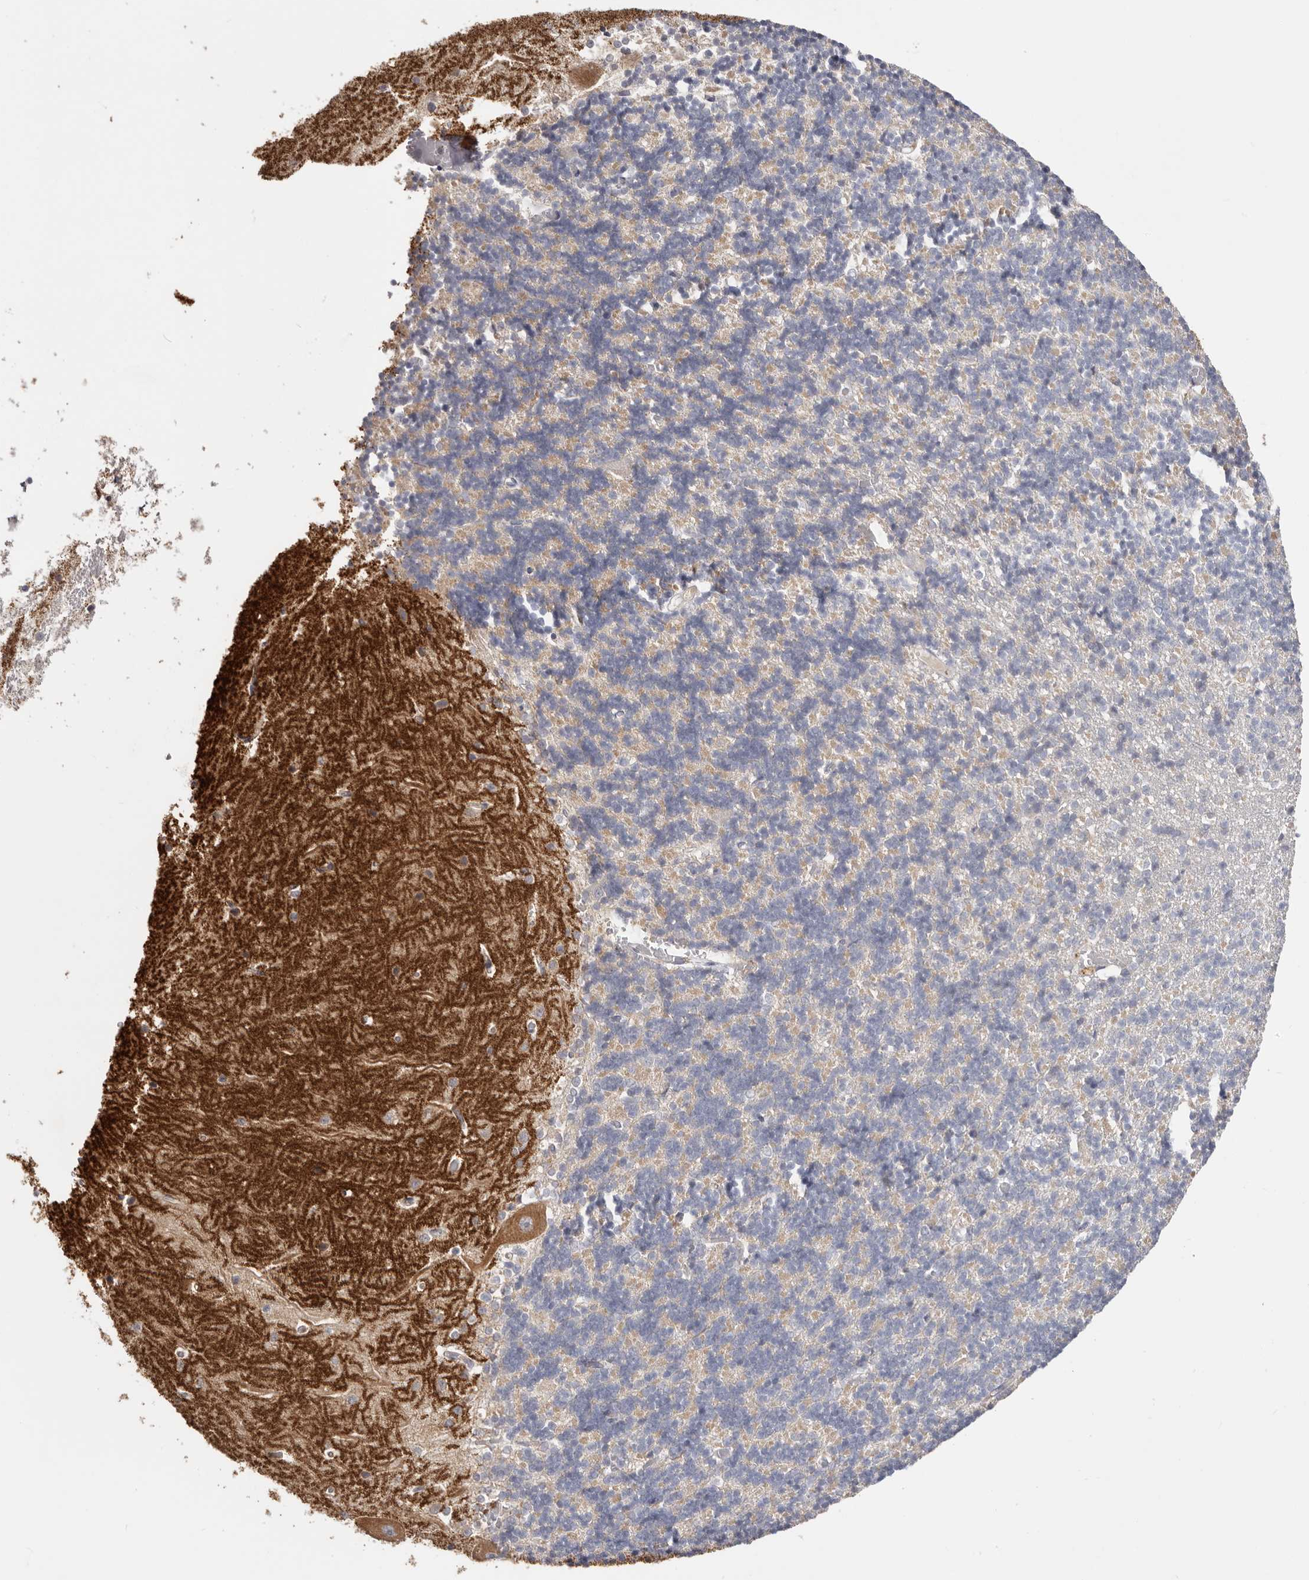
{"staining": {"intensity": "negative", "quantity": "none", "location": "none"}, "tissue": "cerebellum", "cell_type": "Cells in granular layer", "image_type": "normal", "snomed": [{"axis": "morphology", "description": "Normal tissue, NOS"}, {"axis": "topography", "description": "Cerebellum"}], "caption": "This is an immunohistochemistry histopathology image of benign cerebellum. There is no staining in cells in granular layer.", "gene": "CCDC190", "patient": {"sex": "male", "age": 37}}